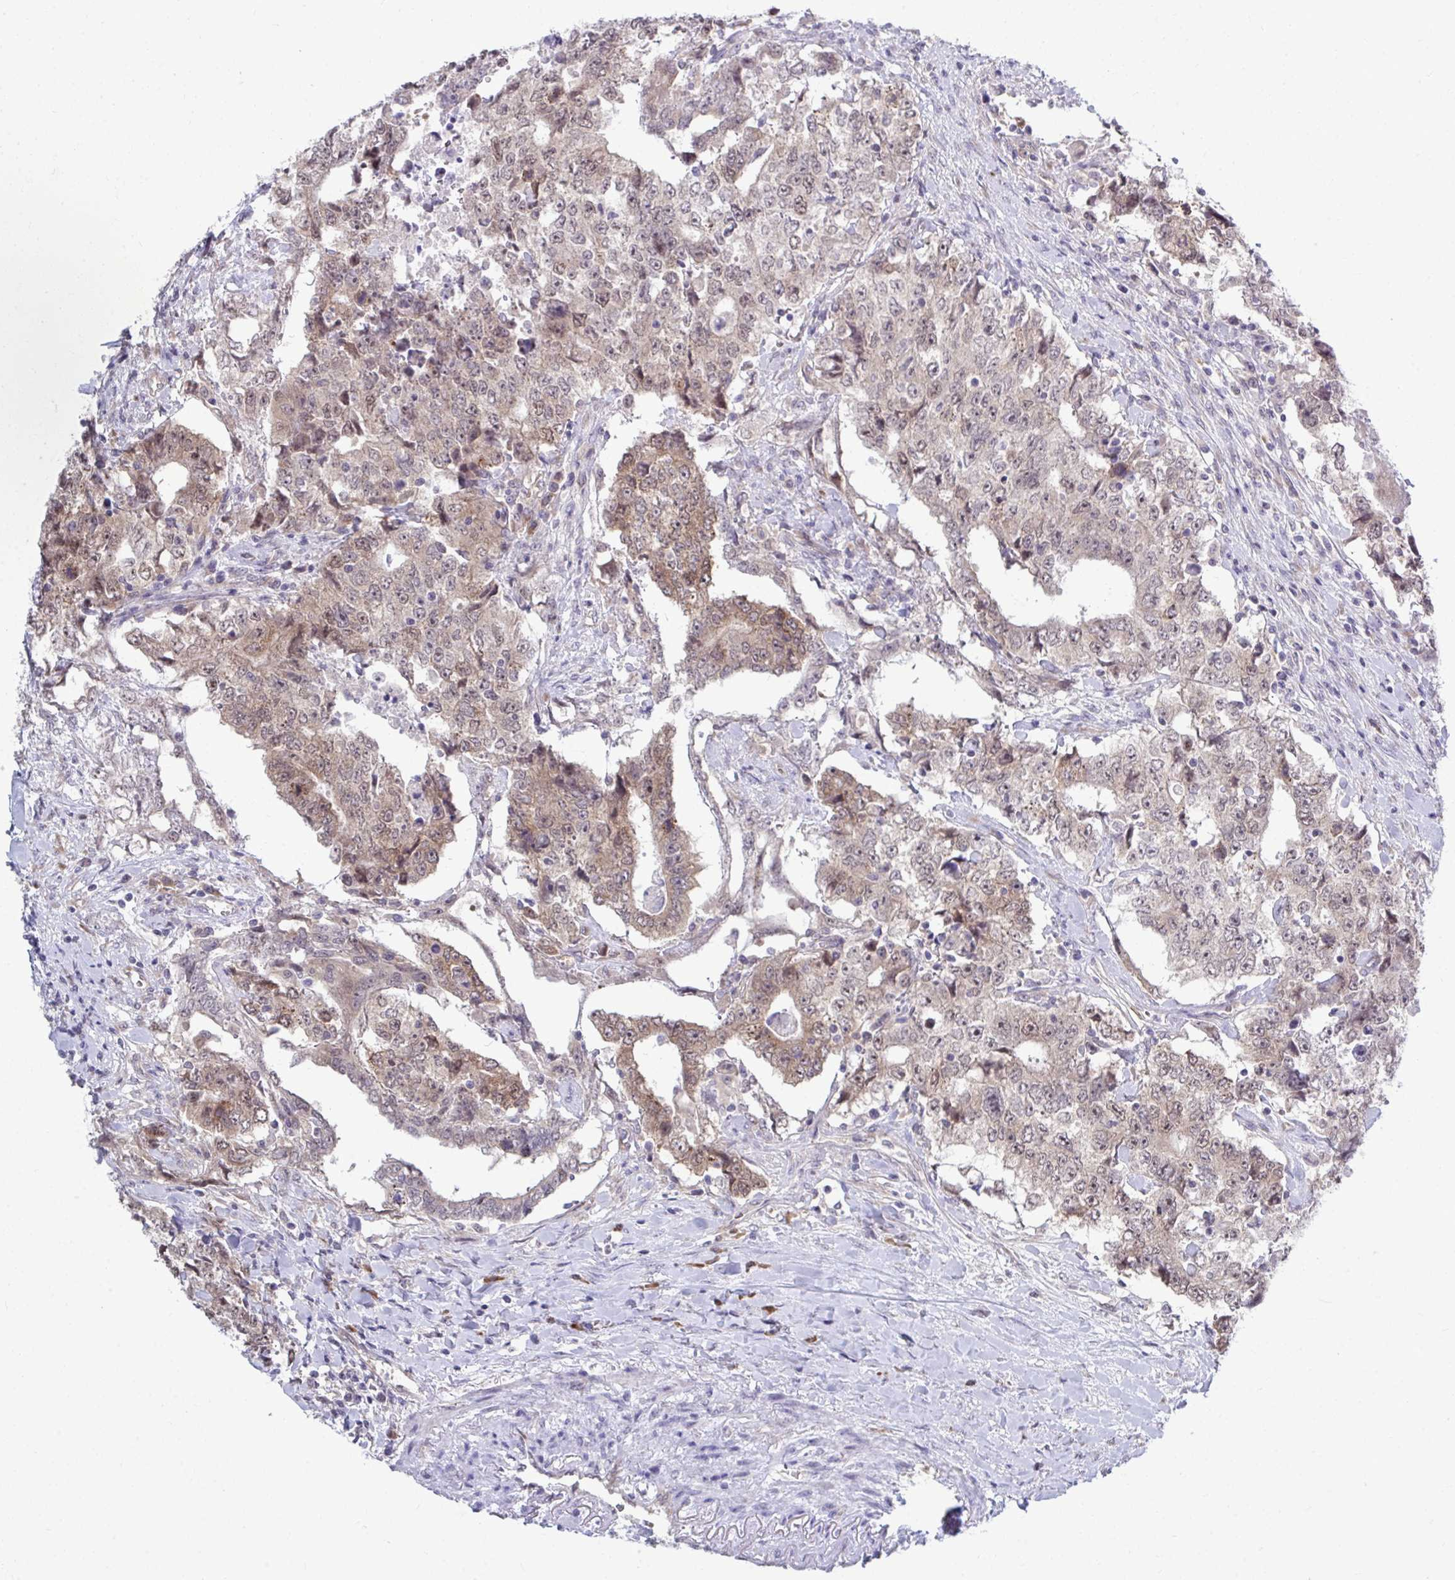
{"staining": {"intensity": "moderate", "quantity": "25%-75%", "location": "cytoplasmic/membranous,nuclear"}, "tissue": "testis cancer", "cell_type": "Tumor cells", "image_type": "cancer", "snomed": [{"axis": "morphology", "description": "Carcinoma, Embryonal, NOS"}, {"axis": "topography", "description": "Testis"}], "caption": "Protein expression analysis of testis cancer exhibits moderate cytoplasmic/membranous and nuclear positivity in about 25%-75% of tumor cells. (Stains: DAB in brown, nuclei in blue, Microscopy: brightfield microscopy at high magnification).", "gene": "SELENON", "patient": {"sex": "male", "age": 24}}